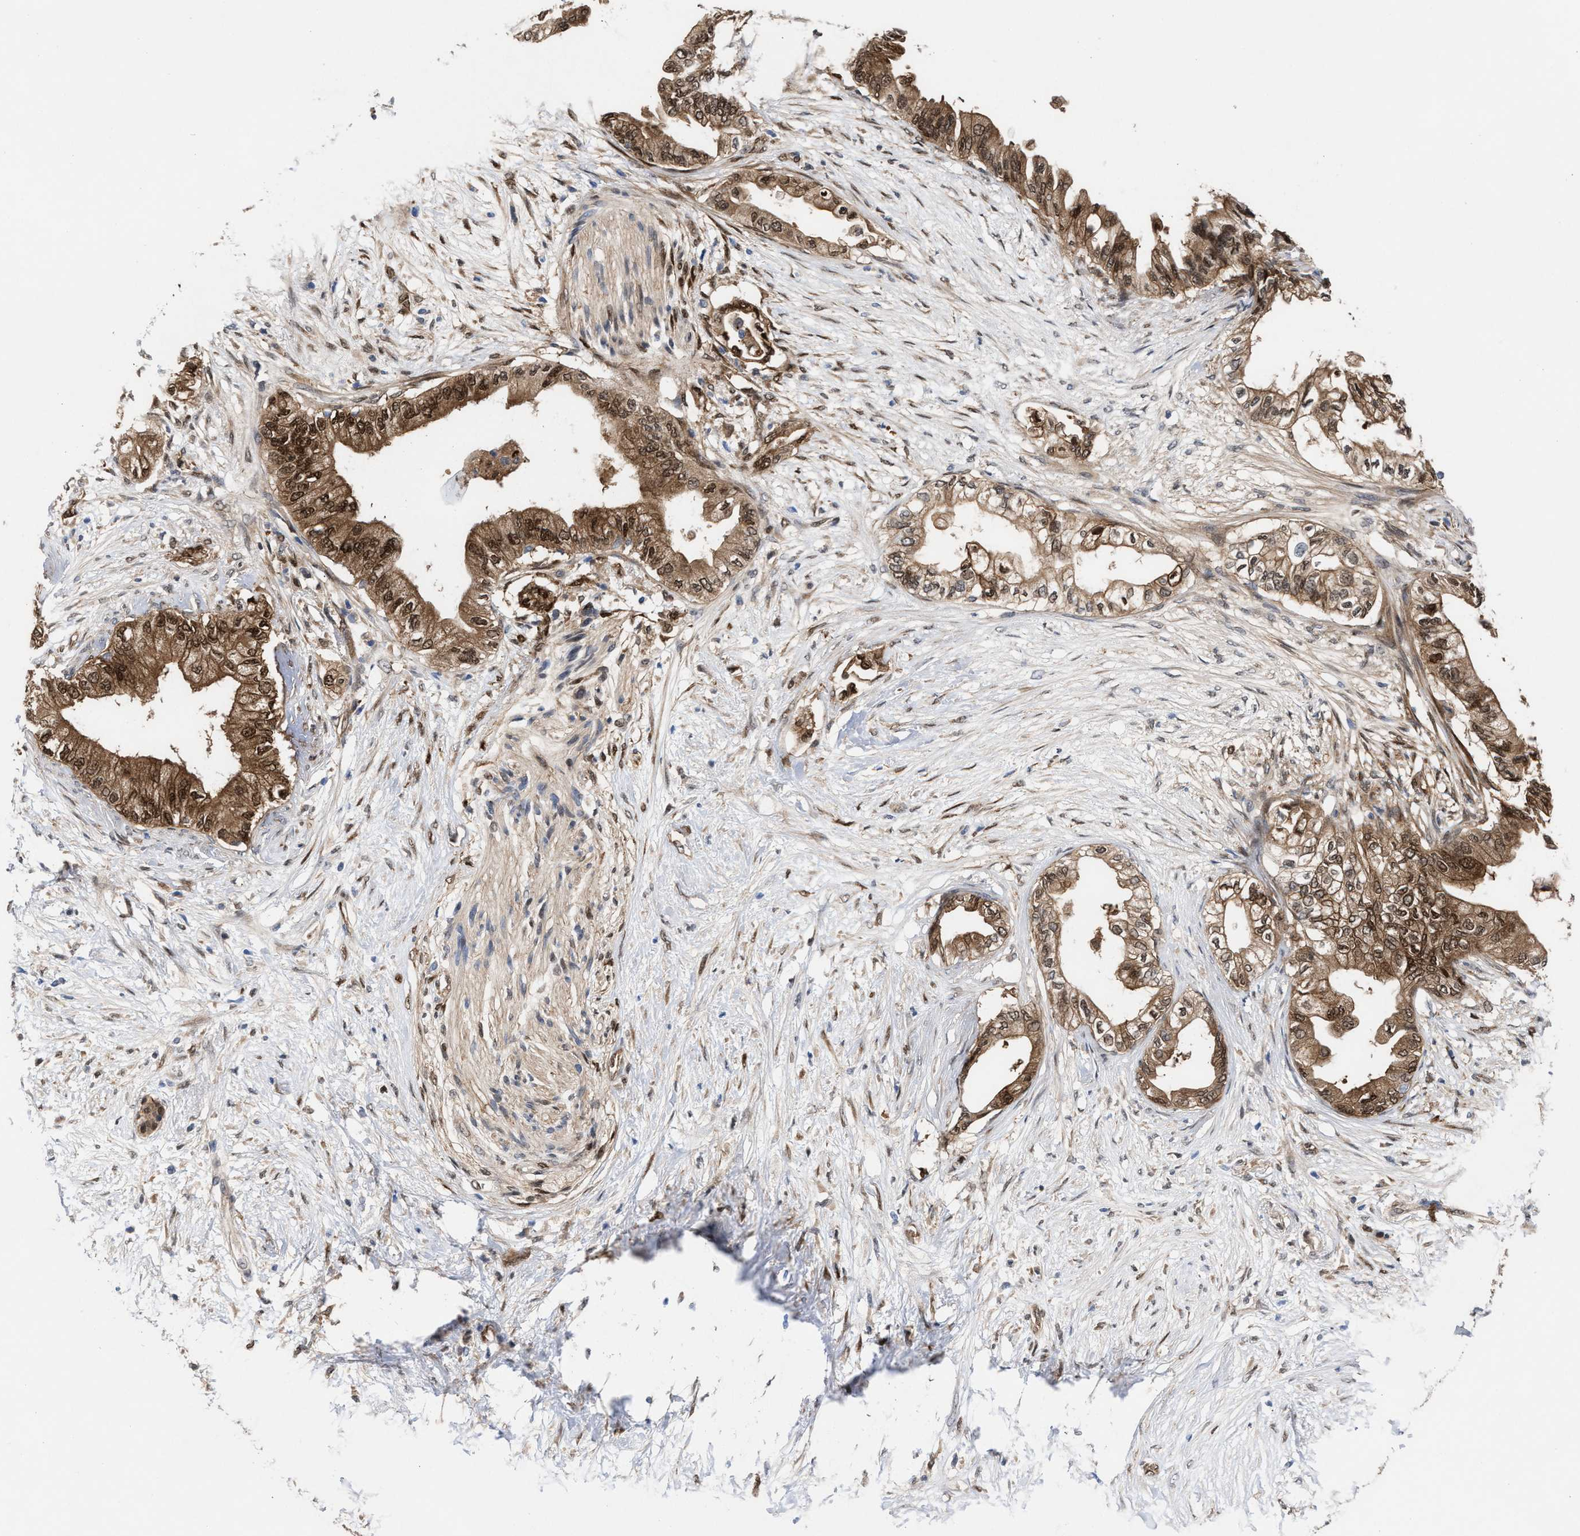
{"staining": {"intensity": "strong", "quantity": ">75%", "location": "cytoplasmic/membranous,nuclear"}, "tissue": "pancreatic cancer", "cell_type": "Tumor cells", "image_type": "cancer", "snomed": [{"axis": "morphology", "description": "Normal tissue, NOS"}, {"axis": "morphology", "description": "Adenocarcinoma, NOS"}, {"axis": "topography", "description": "Pancreas"}, {"axis": "topography", "description": "Duodenum"}], "caption": "The immunohistochemical stain shows strong cytoplasmic/membranous and nuclear positivity in tumor cells of pancreatic cancer (adenocarcinoma) tissue. The staining was performed using DAB (3,3'-diaminobenzidine) to visualize the protein expression in brown, while the nuclei were stained in blue with hematoxylin (Magnification: 20x).", "gene": "TP53I3", "patient": {"sex": "female", "age": 60}}